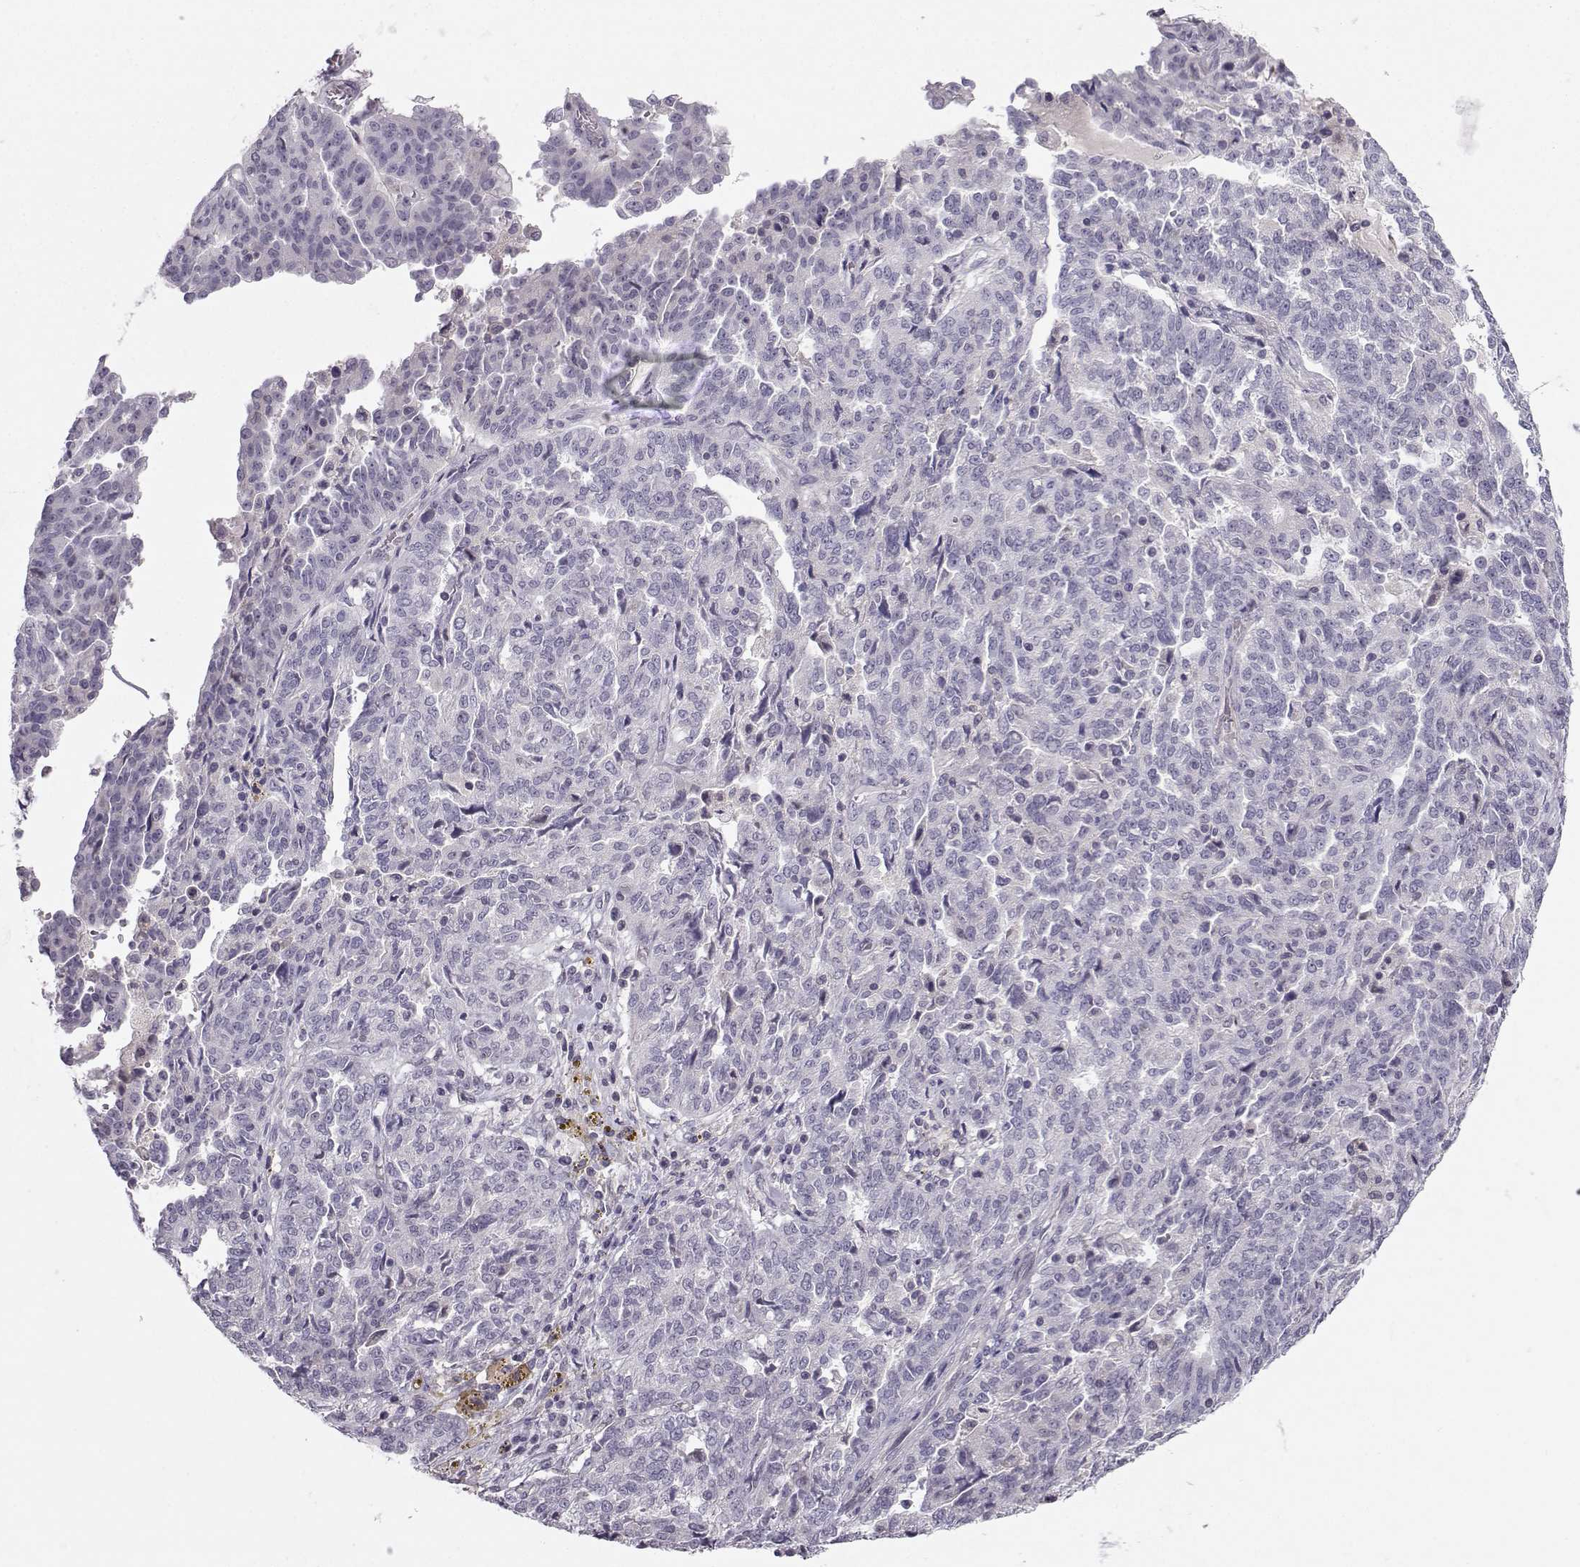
{"staining": {"intensity": "negative", "quantity": "none", "location": "none"}, "tissue": "ovarian cancer", "cell_type": "Tumor cells", "image_type": "cancer", "snomed": [{"axis": "morphology", "description": "Cystadenocarcinoma, serous, NOS"}, {"axis": "topography", "description": "Ovary"}], "caption": "Immunohistochemical staining of human ovarian cancer displays no significant positivity in tumor cells.", "gene": "MROH7", "patient": {"sex": "female", "age": 67}}